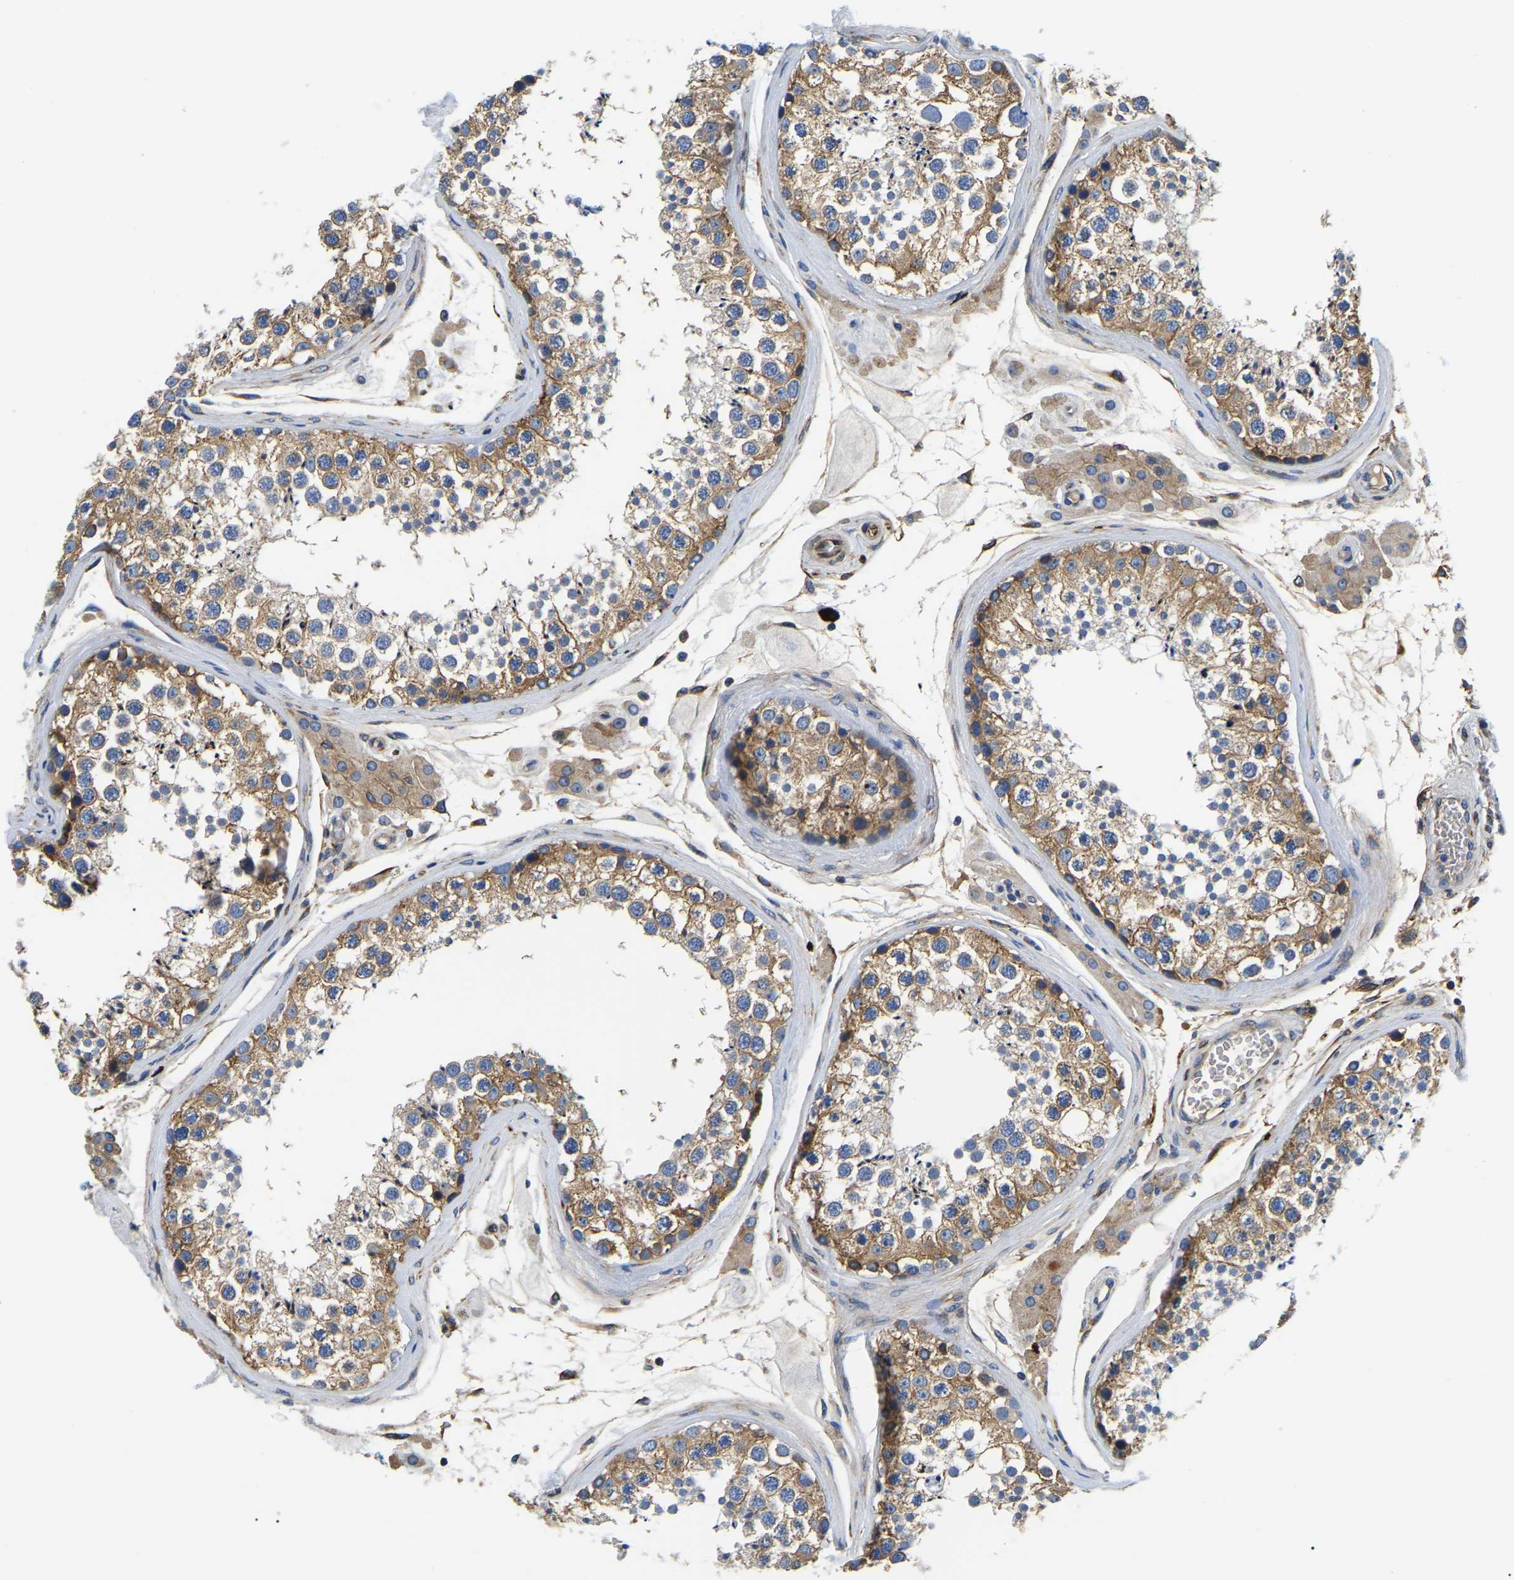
{"staining": {"intensity": "moderate", "quantity": ">75%", "location": "cytoplasmic/membranous"}, "tissue": "testis", "cell_type": "Cells in seminiferous ducts", "image_type": "normal", "snomed": [{"axis": "morphology", "description": "Normal tissue, NOS"}, {"axis": "topography", "description": "Testis"}], "caption": "High-power microscopy captured an immunohistochemistry (IHC) micrograph of unremarkable testis, revealing moderate cytoplasmic/membranous staining in approximately >75% of cells in seminiferous ducts. The staining was performed using DAB (3,3'-diaminobenzidine), with brown indicating positive protein expression. Nuclei are stained blue with hematoxylin.", "gene": "DUSP8", "patient": {"sex": "male", "age": 46}}